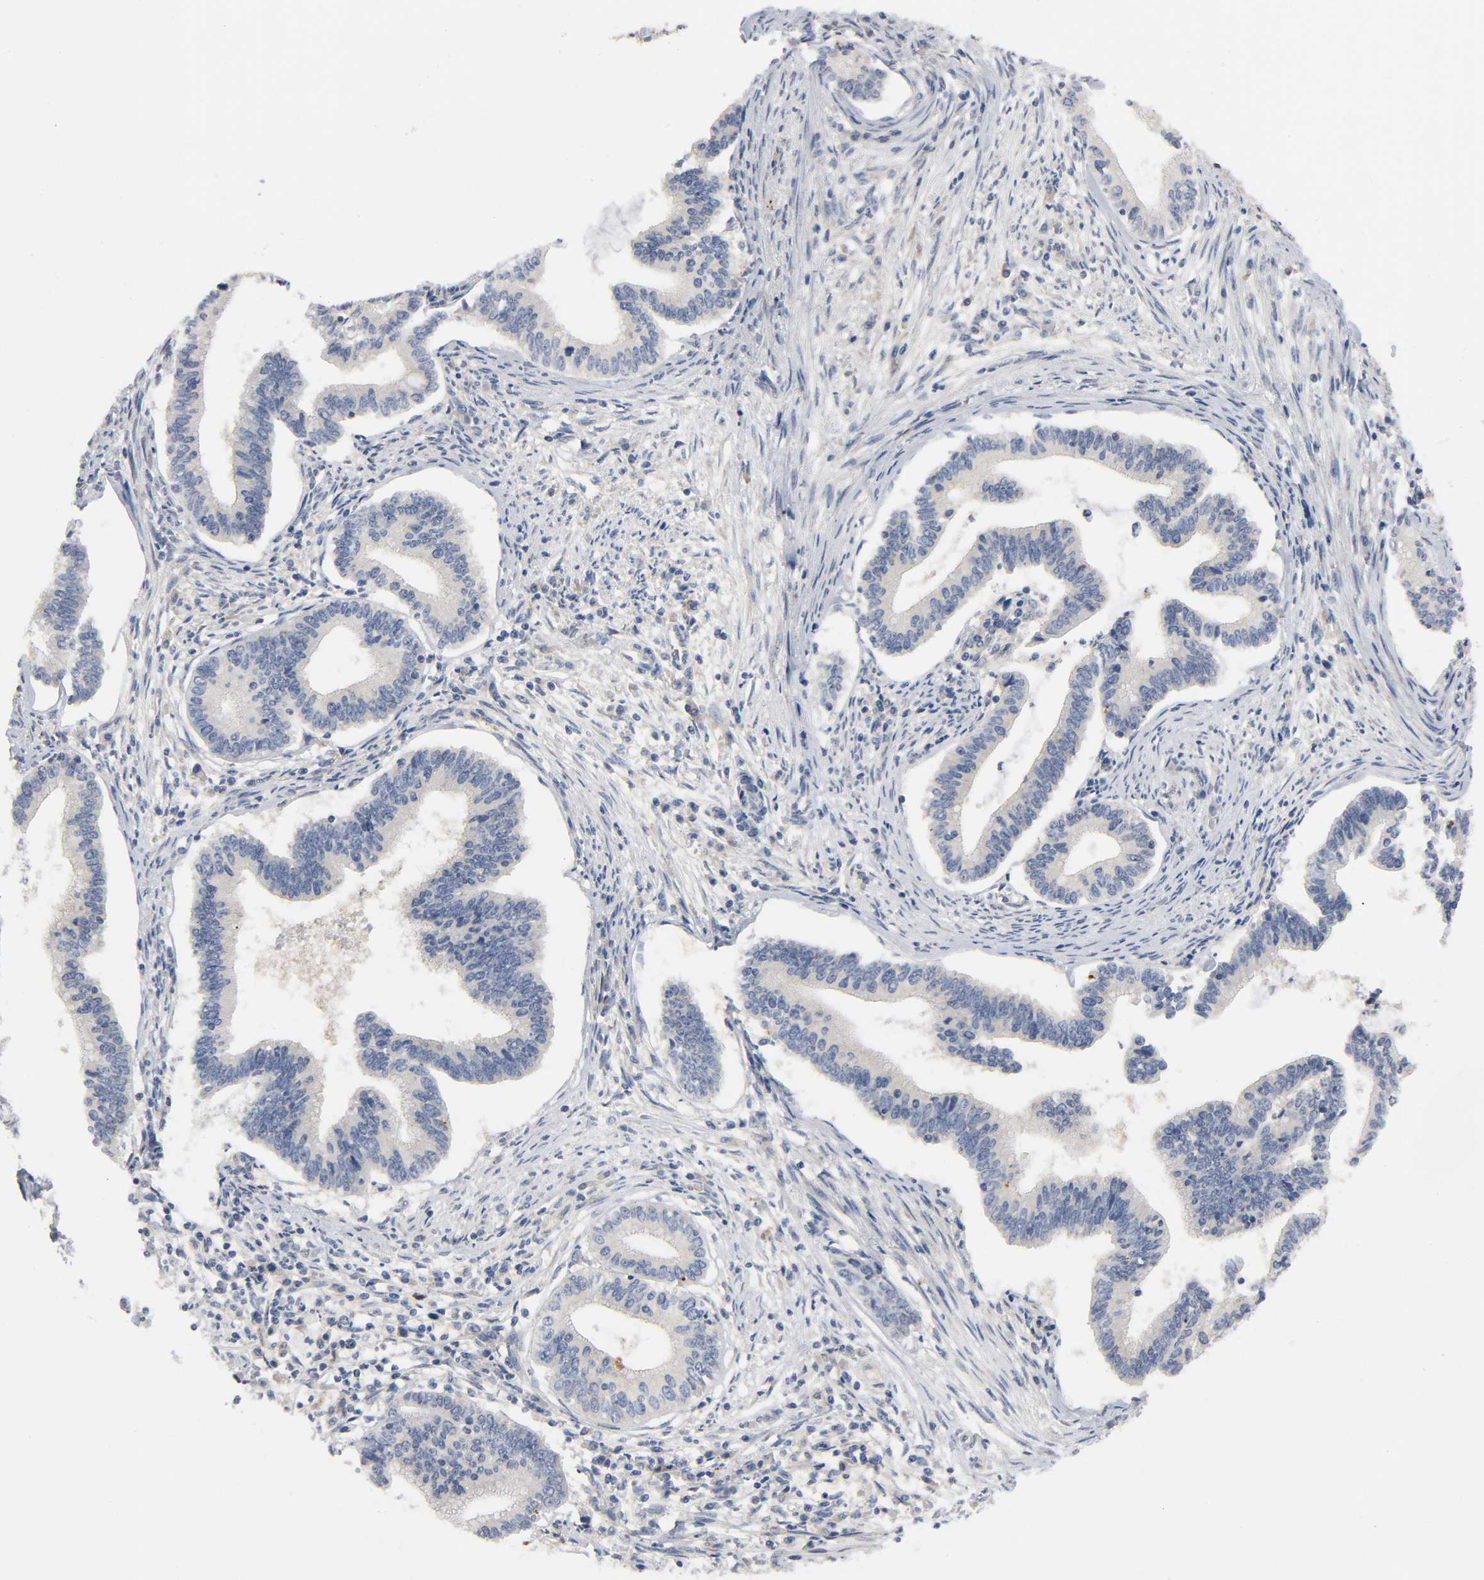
{"staining": {"intensity": "weak", "quantity": ">75%", "location": "cytoplasmic/membranous"}, "tissue": "cervical cancer", "cell_type": "Tumor cells", "image_type": "cancer", "snomed": [{"axis": "morphology", "description": "Adenocarcinoma, NOS"}, {"axis": "topography", "description": "Cervix"}], "caption": "Immunohistochemical staining of adenocarcinoma (cervical) reveals low levels of weak cytoplasmic/membranous expression in about >75% of tumor cells.", "gene": "HDAC6", "patient": {"sex": "female", "age": 36}}